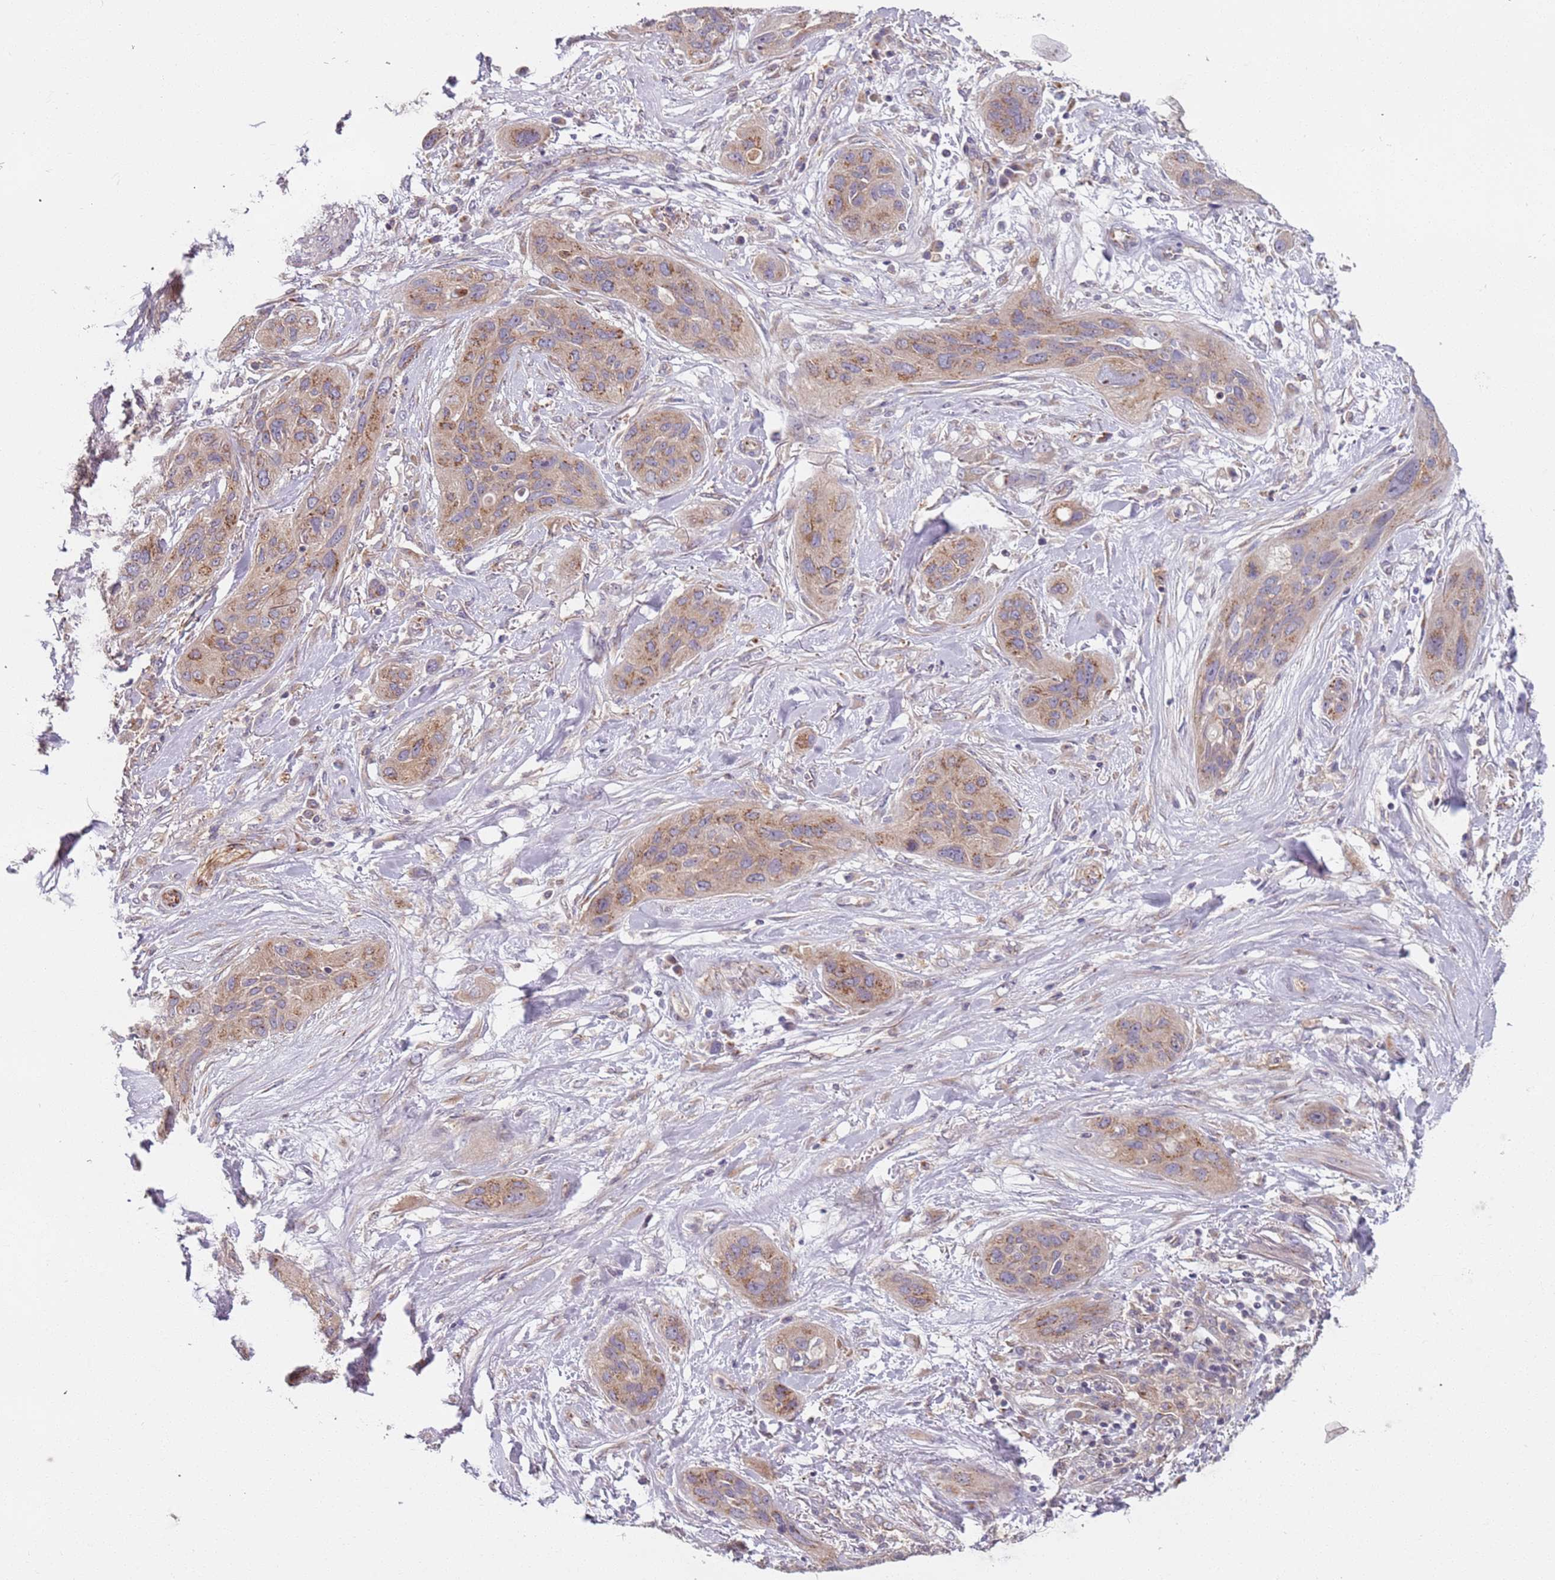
{"staining": {"intensity": "moderate", "quantity": "<25%", "location": "cytoplasmic/membranous"}, "tissue": "lung cancer", "cell_type": "Tumor cells", "image_type": "cancer", "snomed": [{"axis": "morphology", "description": "Squamous cell carcinoma, NOS"}, {"axis": "topography", "description": "Lung"}], "caption": "Protein staining demonstrates moderate cytoplasmic/membranous positivity in approximately <25% of tumor cells in lung cancer.", "gene": "AKTIP", "patient": {"sex": "female", "age": 70}}